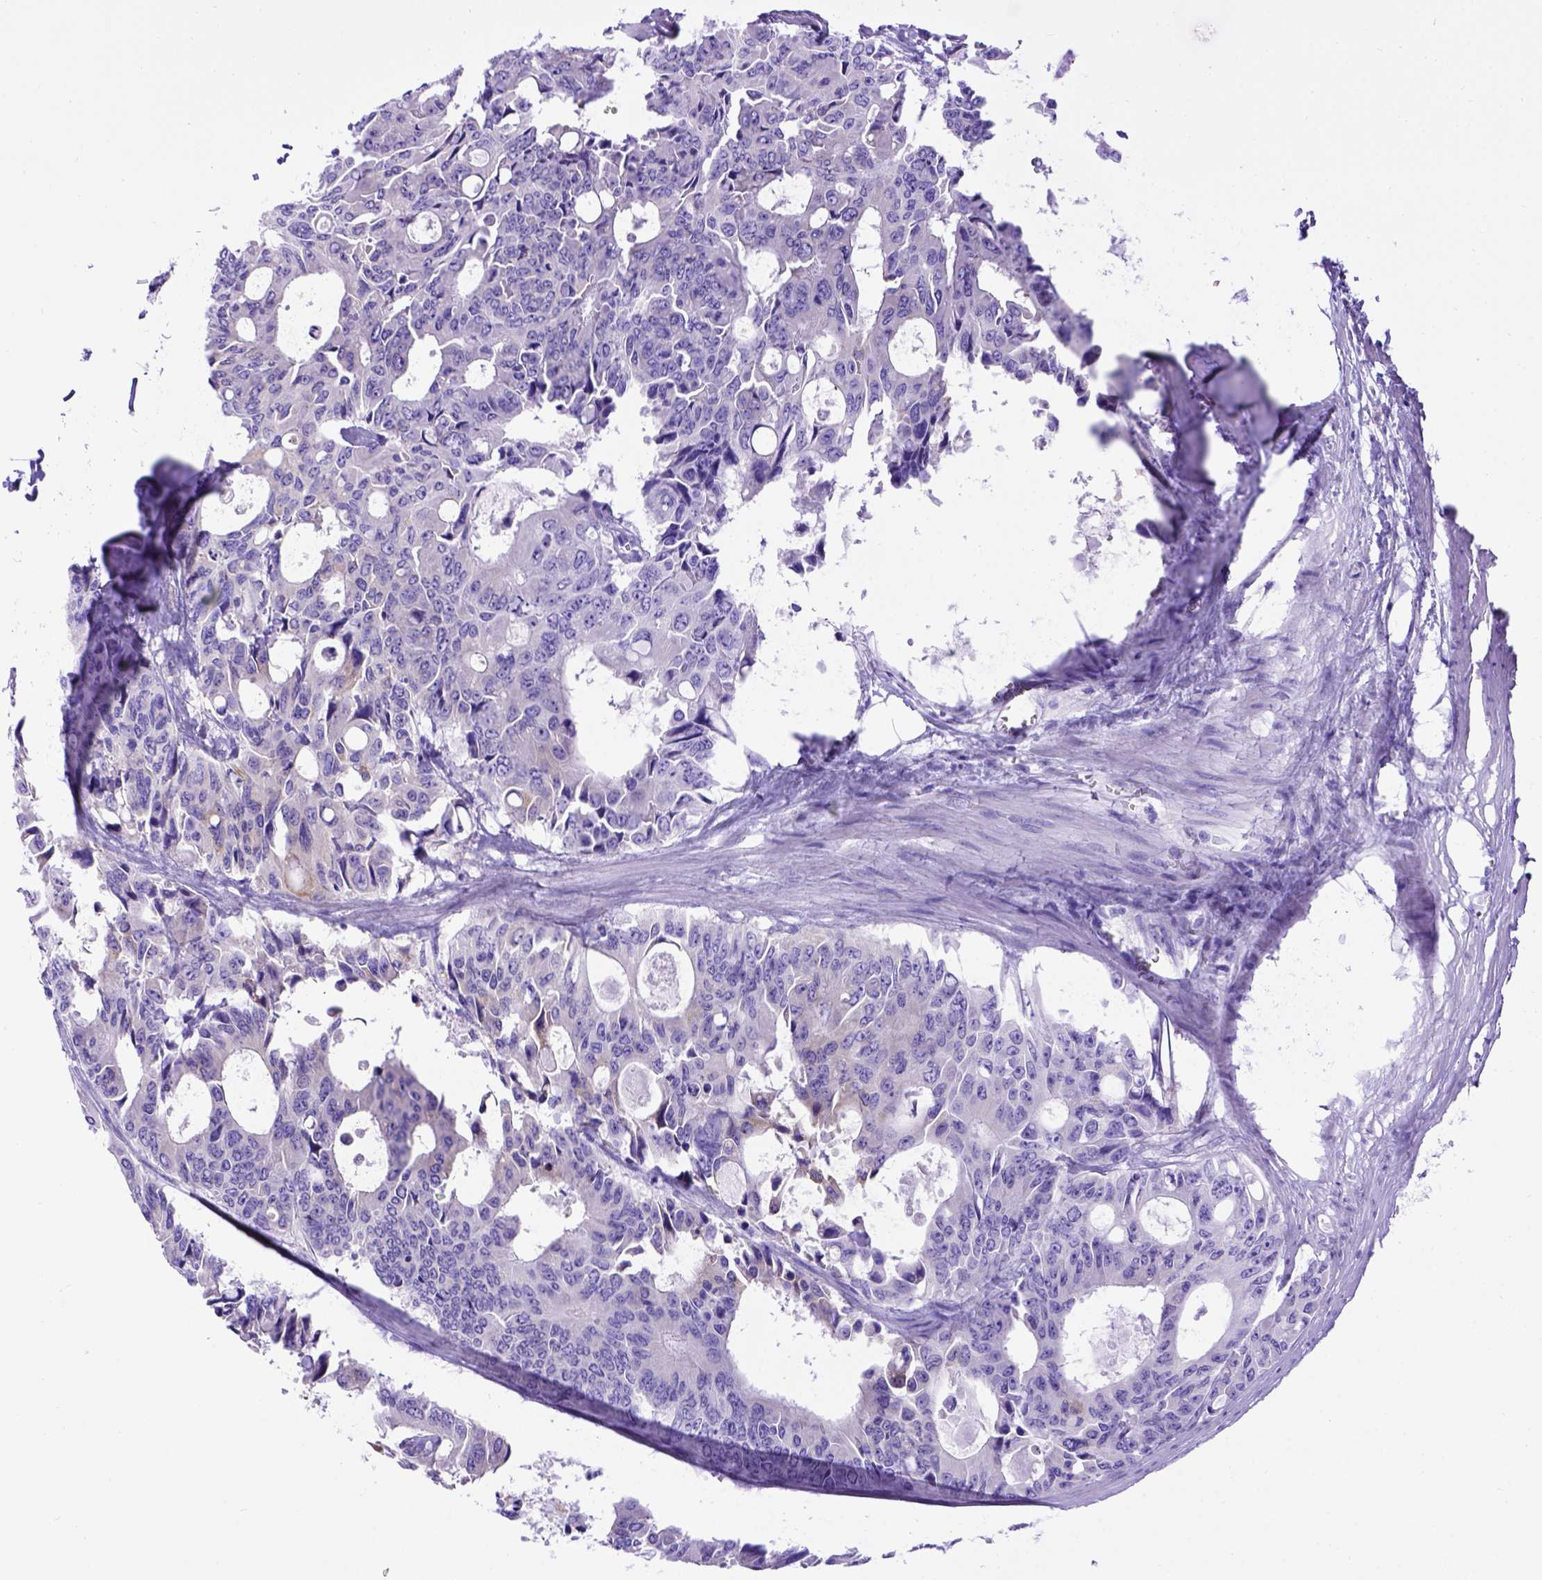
{"staining": {"intensity": "negative", "quantity": "none", "location": "none"}, "tissue": "colorectal cancer", "cell_type": "Tumor cells", "image_type": "cancer", "snomed": [{"axis": "morphology", "description": "Adenocarcinoma, NOS"}, {"axis": "topography", "description": "Rectum"}], "caption": "This is an immunohistochemistry (IHC) photomicrograph of human colorectal adenocarcinoma. There is no positivity in tumor cells.", "gene": "MEOX2", "patient": {"sex": "male", "age": 76}}